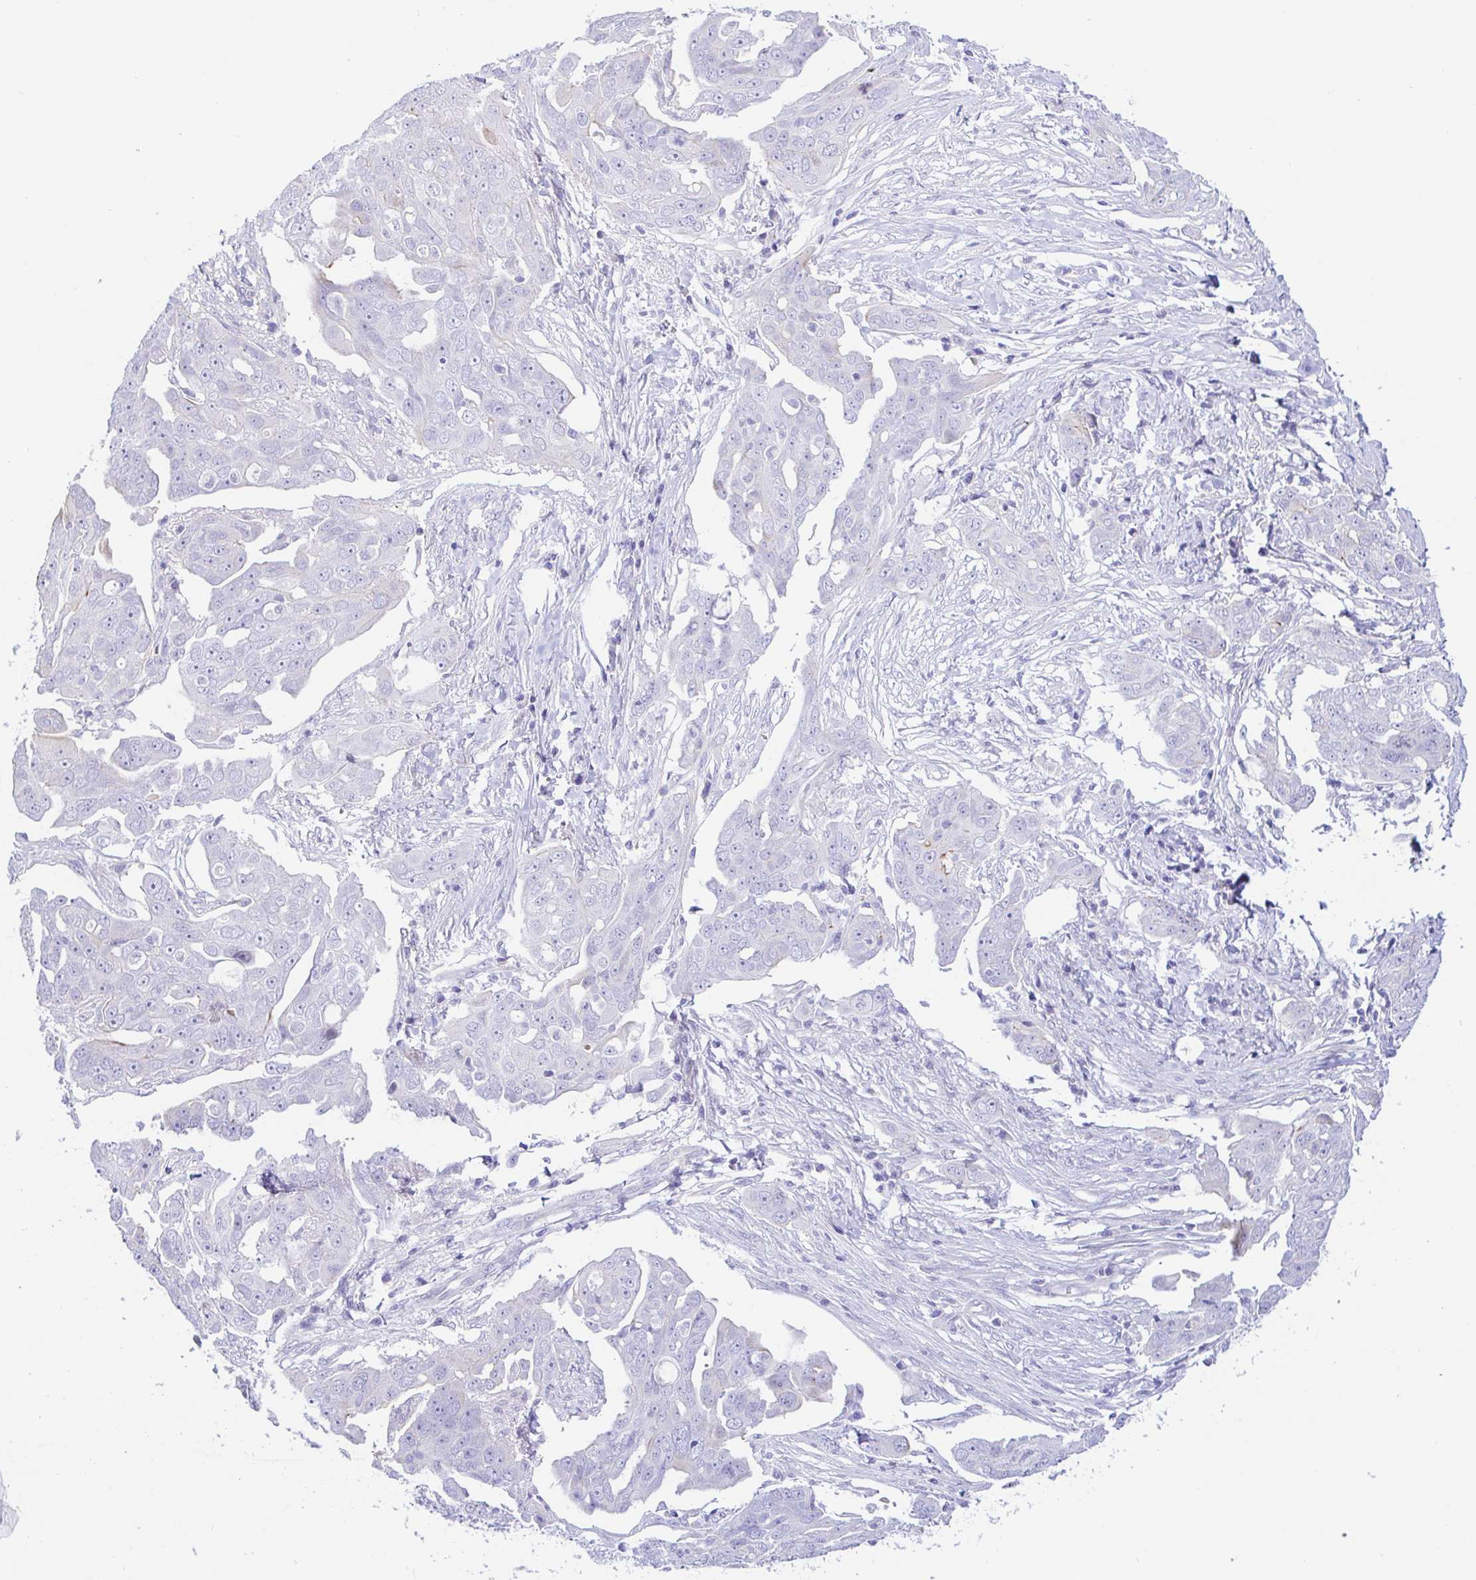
{"staining": {"intensity": "negative", "quantity": "none", "location": "none"}, "tissue": "ovarian cancer", "cell_type": "Tumor cells", "image_type": "cancer", "snomed": [{"axis": "morphology", "description": "Carcinoma, endometroid"}, {"axis": "topography", "description": "Ovary"}], "caption": "Tumor cells are negative for brown protein staining in endometroid carcinoma (ovarian).", "gene": "PINLYP", "patient": {"sex": "female", "age": 70}}